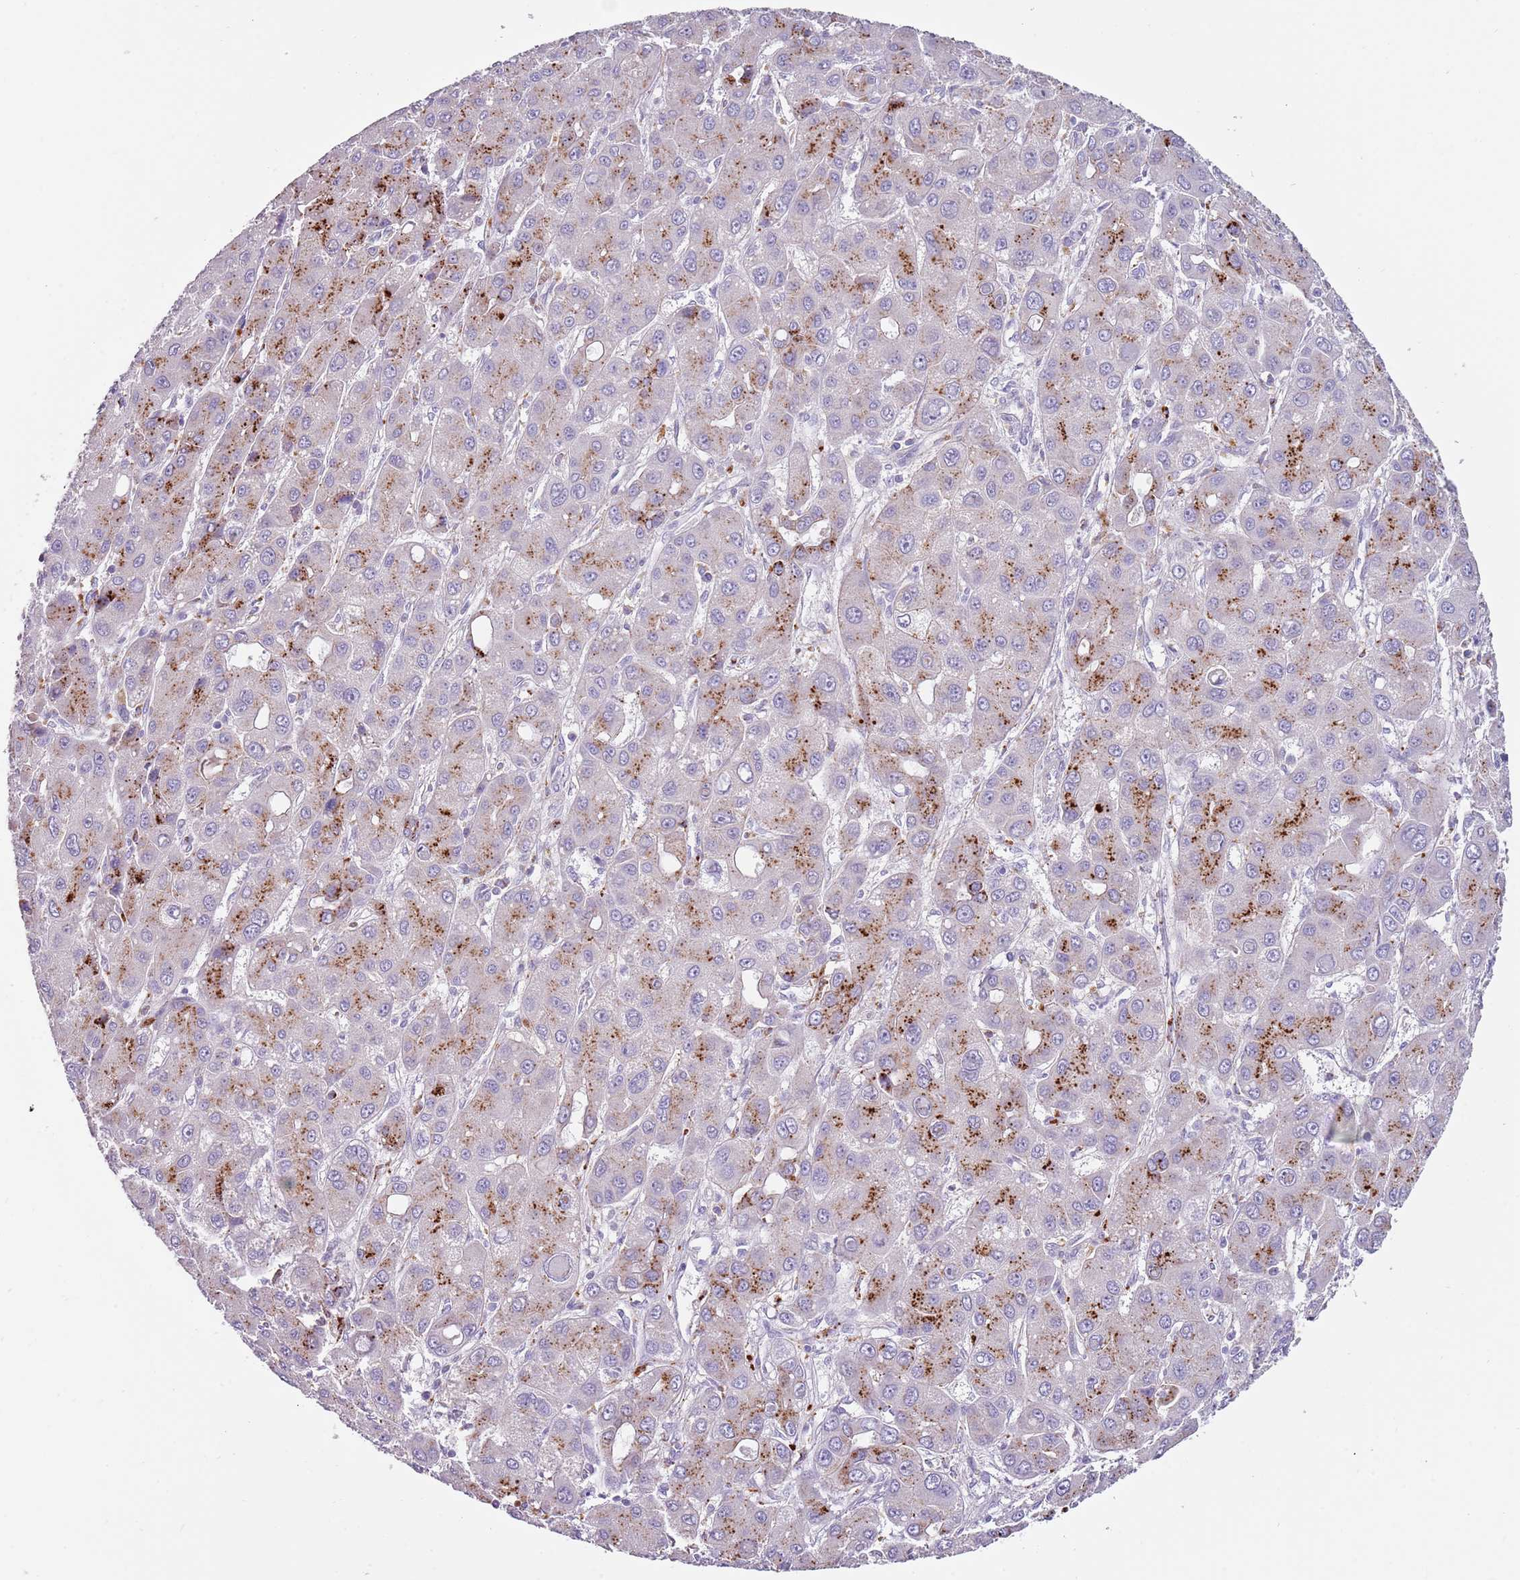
{"staining": {"intensity": "strong", "quantity": "<25%", "location": "cytoplasmic/membranous"}, "tissue": "liver cancer", "cell_type": "Tumor cells", "image_type": "cancer", "snomed": [{"axis": "morphology", "description": "Carcinoma, Hepatocellular, NOS"}, {"axis": "topography", "description": "Liver"}], "caption": "This histopathology image shows liver cancer stained with immunohistochemistry (IHC) to label a protein in brown. The cytoplasmic/membranous of tumor cells show strong positivity for the protein. Nuclei are counter-stained blue.", "gene": "LRRN3", "patient": {"sex": "male", "age": 55}}